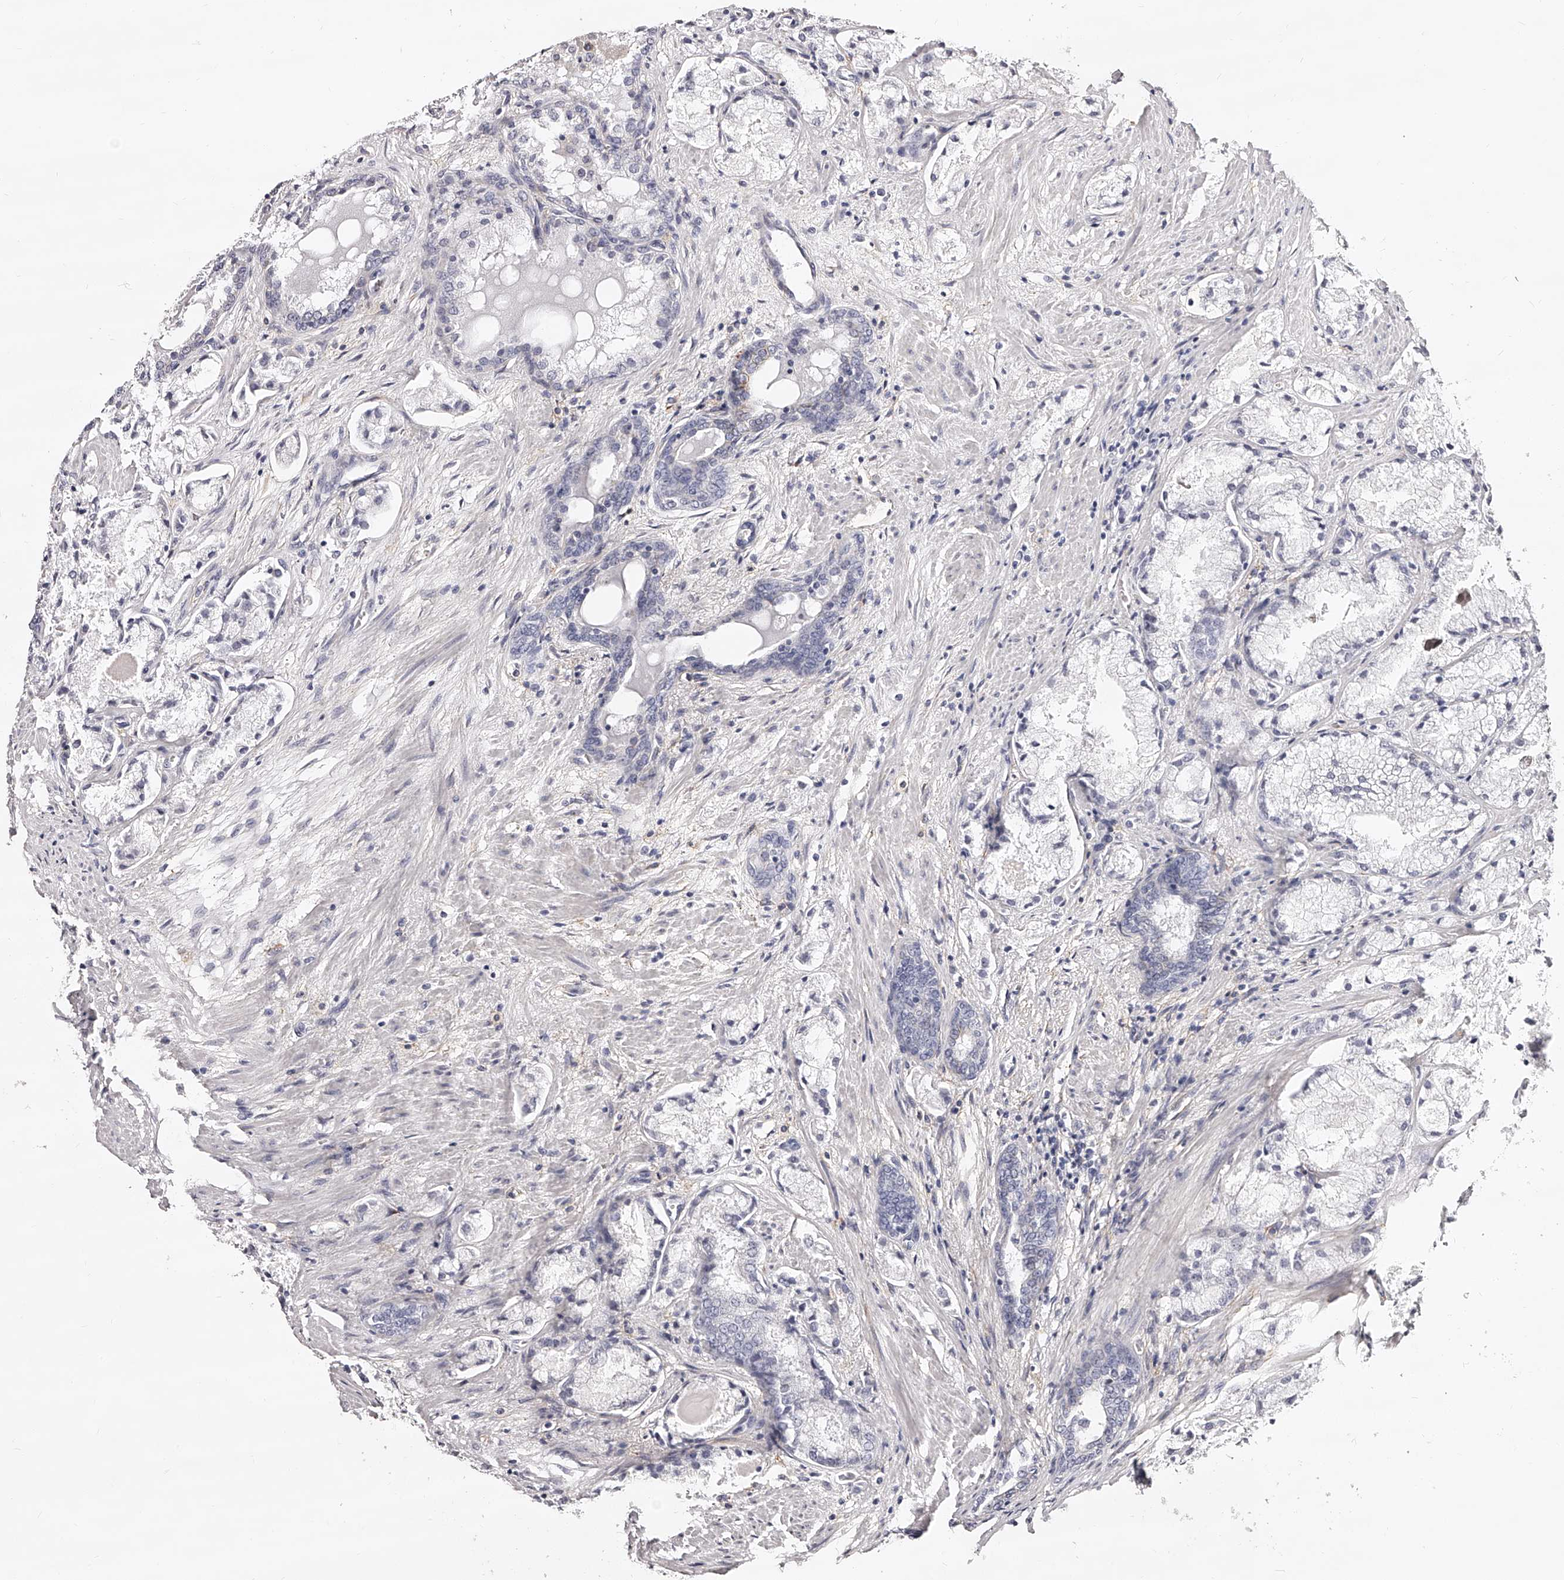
{"staining": {"intensity": "negative", "quantity": "none", "location": "none"}, "tissue": "prostate cancer", "cell_type": "Tumor cells", "image_type": "cancer", "snomed": [{"axis": "morphology", "description": "Adenocarcinoma, High grade"}, {"axis": "topography", "description": "Prostate"}], "caption": "There is no significant positivity in tumor cells of prostate cancer.", "gene": "CD82", "patient": {"sex": "male", "age": 50}}